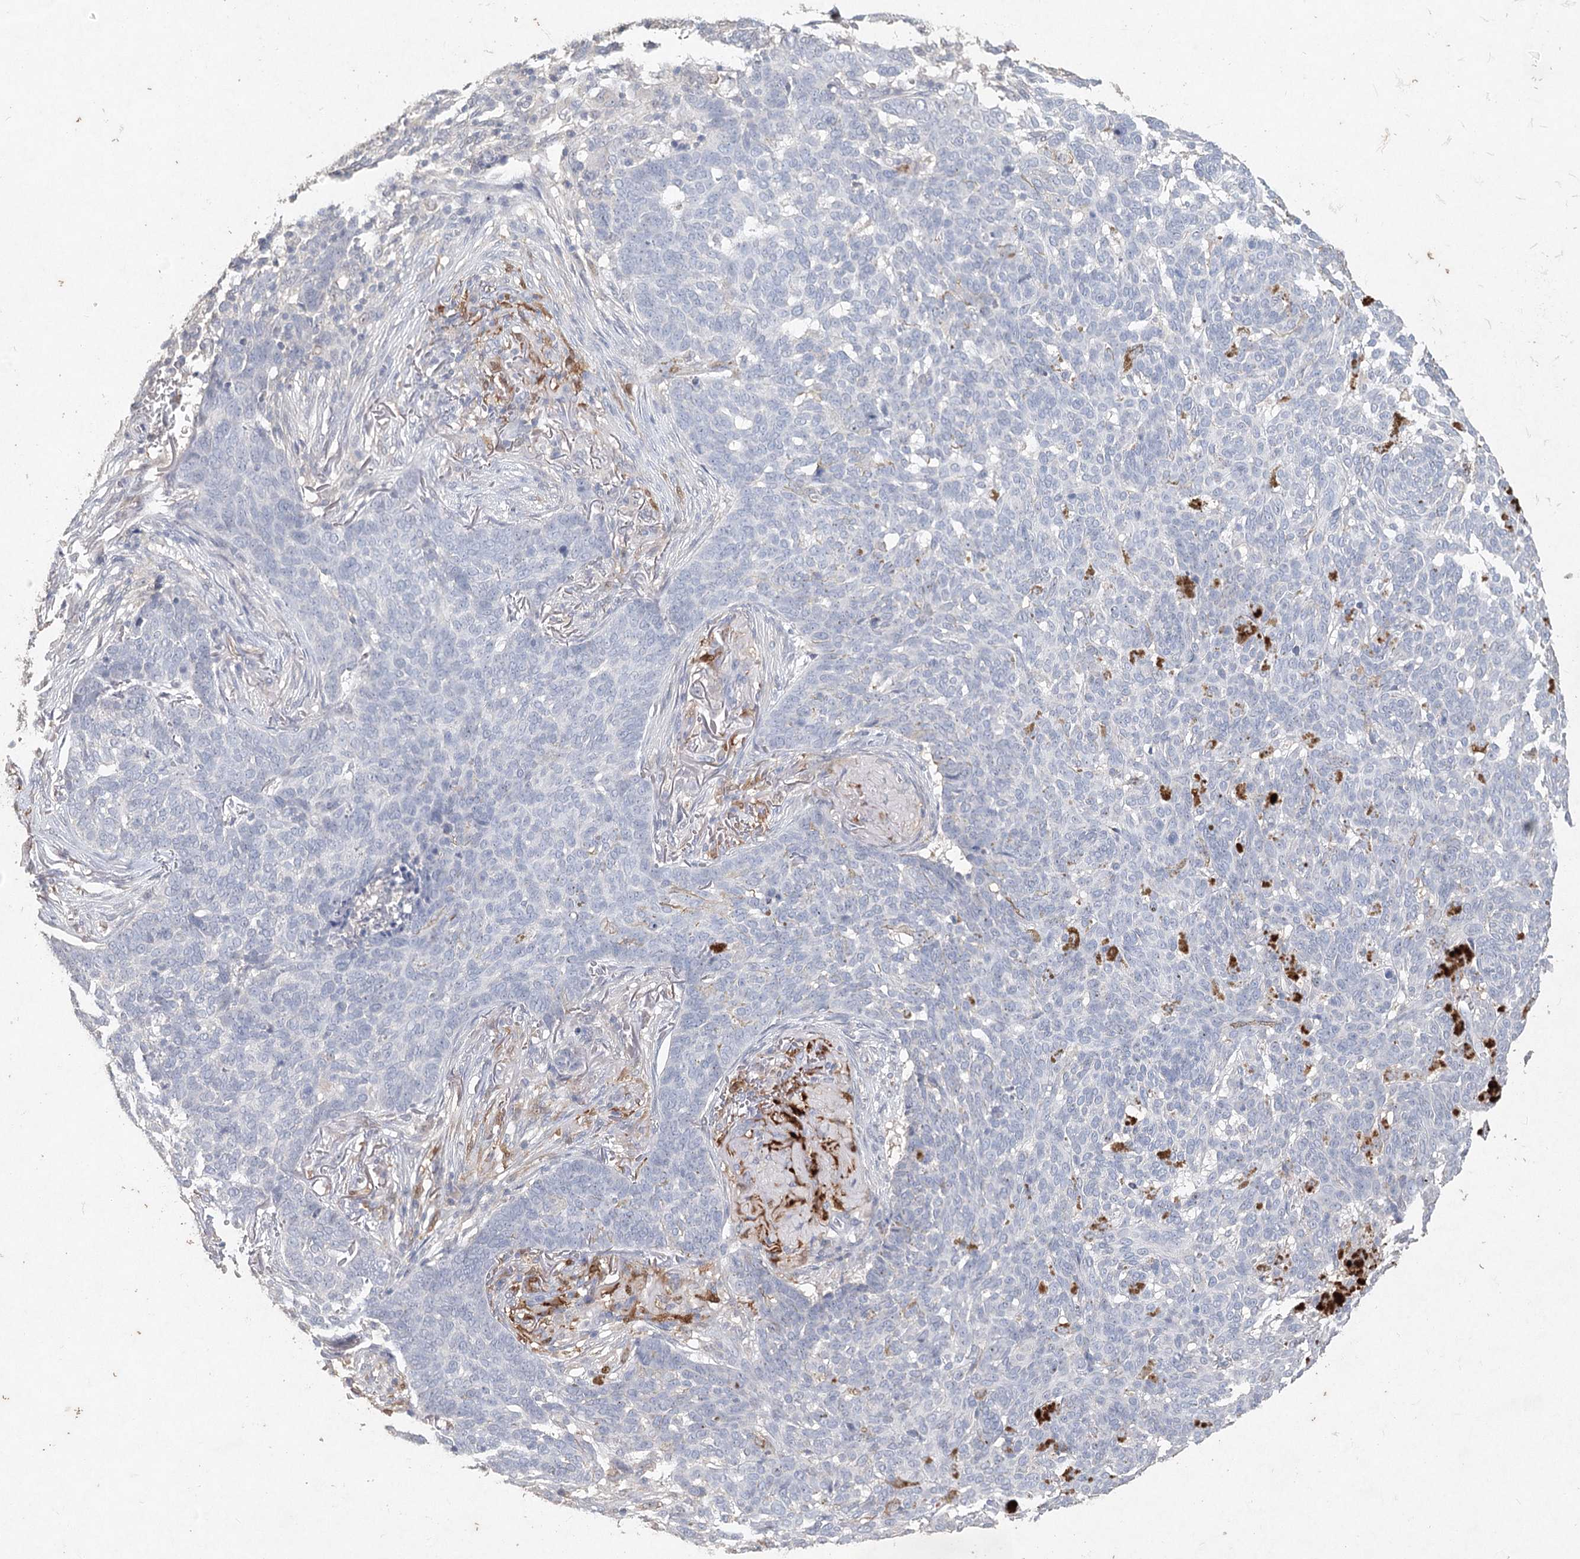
{"staining": {"intensity": "negative", "quantity": "none", "location": "none"}, "tissue": "skin cancer", "cell_type": "Tumor cells", "image_type": "cancer", "snomed": [{"axis": "morphology", "description": "Basal cell carcinoma"}, {"axis": "topography", "description": "Skin"}], "caption": "Immunohistochemistry of skin cancer (basal cell carcinoma) demonstrates no staining in tumor cells.", "gene": "ARSI", "patient": {"sex": "male", "age": 85}}